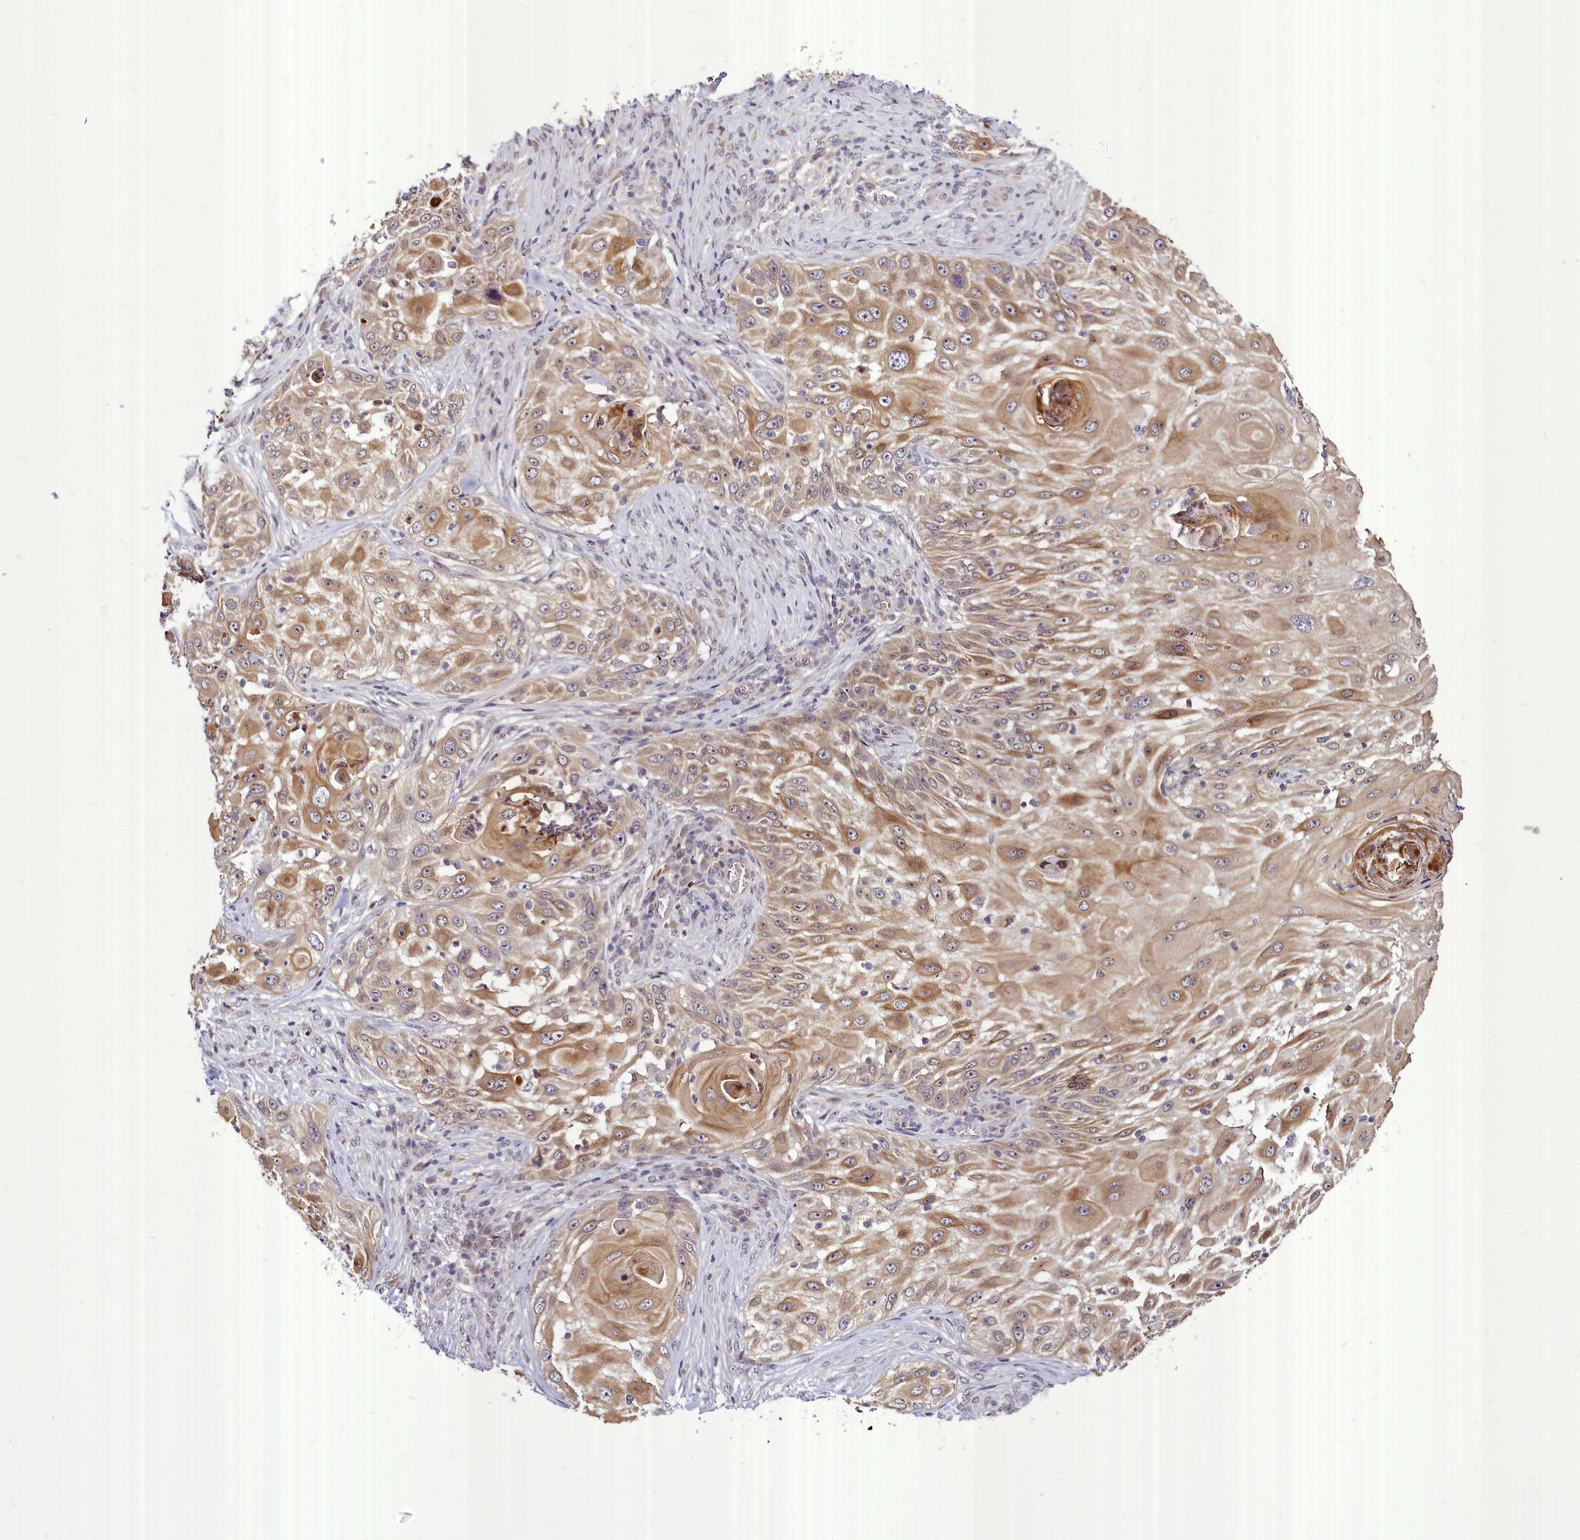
{"staining": {"intensity": "moderate", "quantity": ">75%", "location": "cytoplasmic/membranous"}, "tissue": "skin cancer", "cell_type": "Tumor cells", "image_type": "cancer", "snomed": [{"axis": "morphology", "description": "Squamous cell carcinoma, NOS"}, {"axis": "topography", "description": "Skin"}], "caption": "Immunohistochemistry photomicrograph of neoplastic tissue: human skin cancer (squamous cell carcinoma) stained using immunohistochemistry (IHC) demonstrates medium levels of moderate protein expression localized specifically in the cytoplasmic/membranous of tumor cells, appearing as a cytoplasmic/membranous brown color.", "gene": "MAML2", "patient": {"sex": "female", "age": 44}}